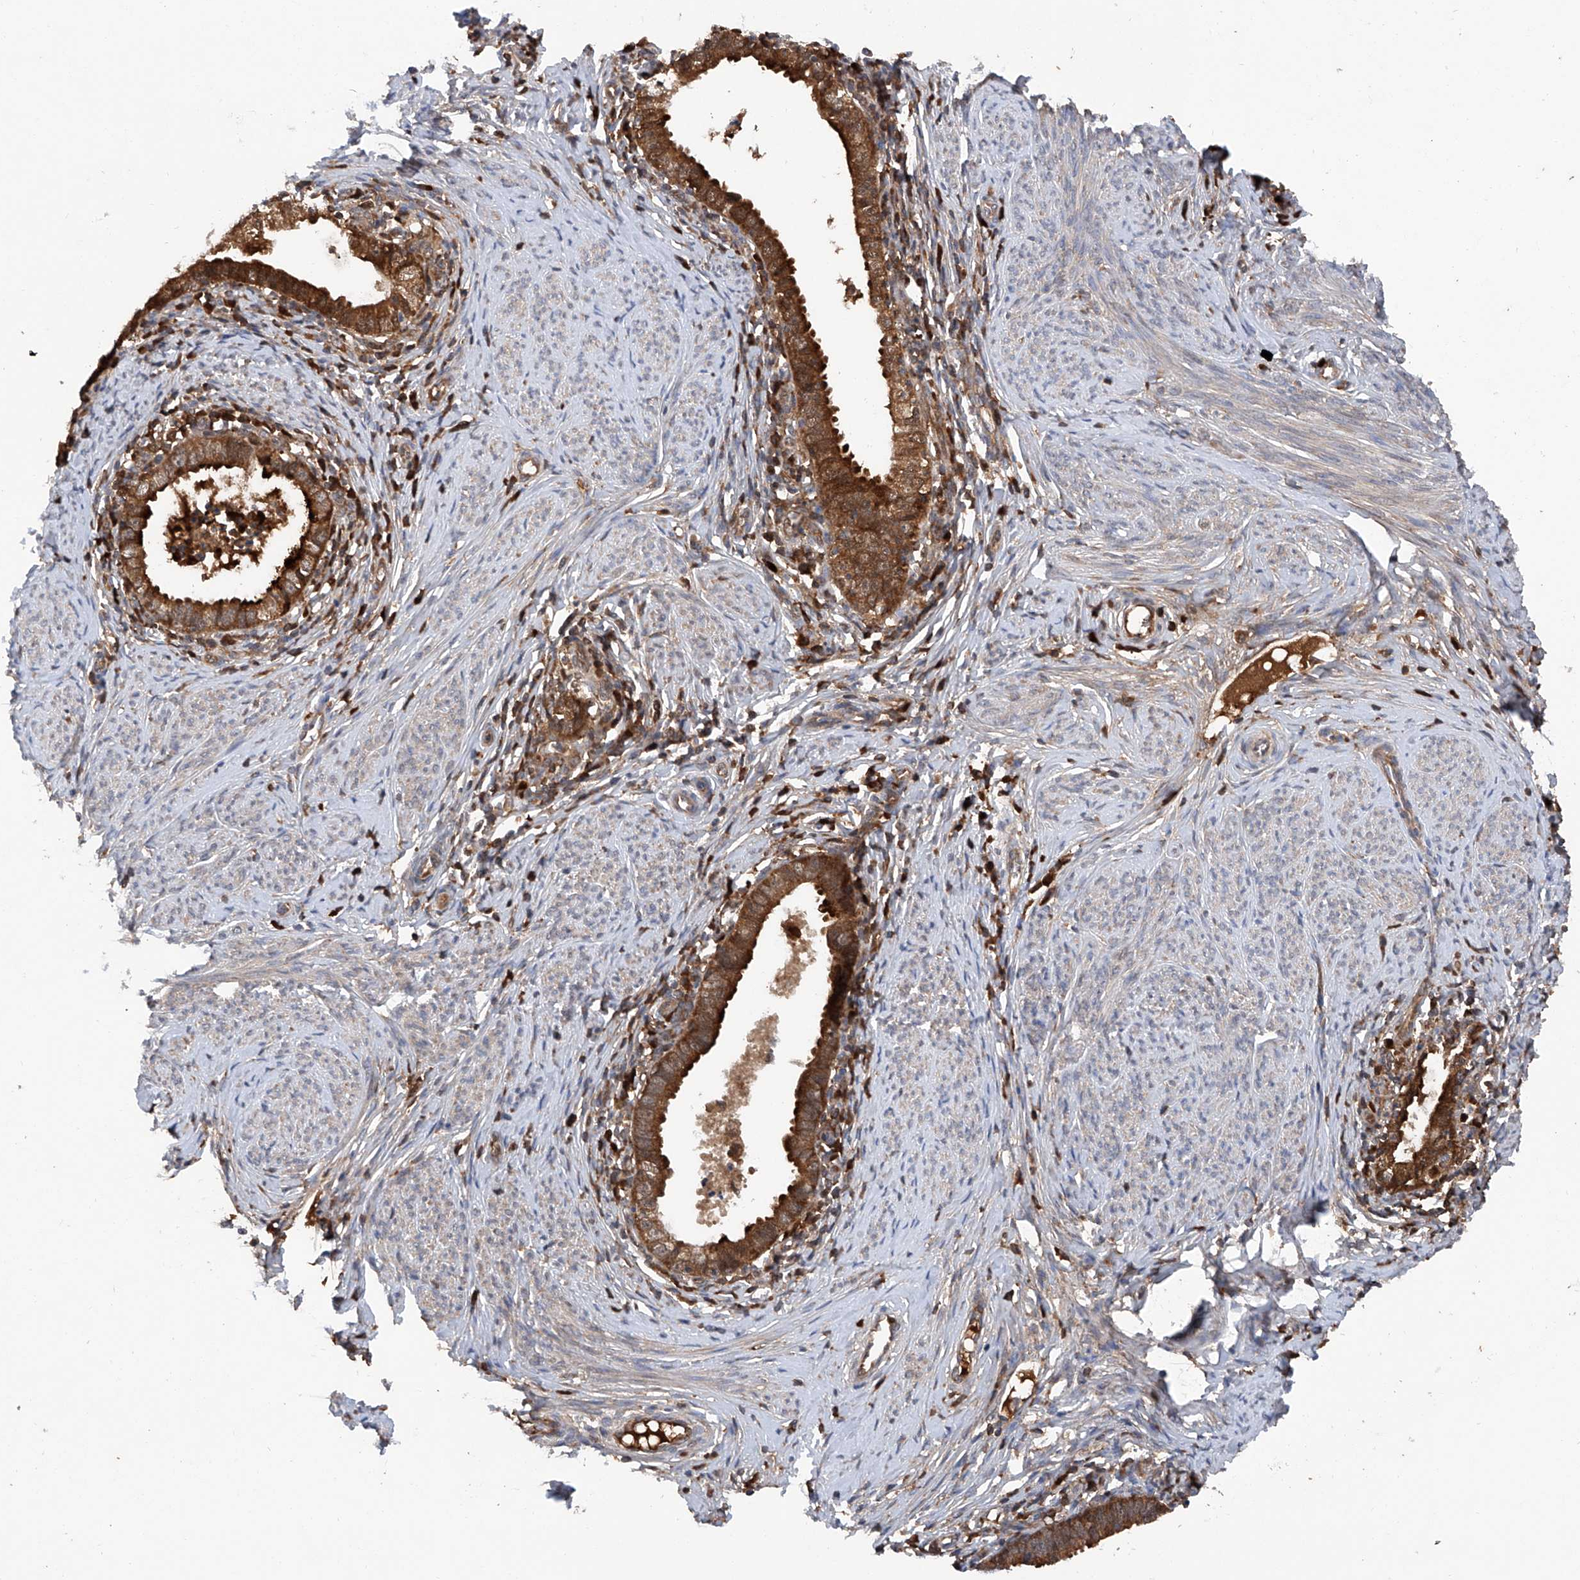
{"staining": {"intensity": "strong", "quantity": ">75%", "location": "cytoplasmic/membranous"}, "tissue": "cervical cancer", "cell_type": "Tumor cells", "image_type": "cancer", "snomed": [{"axis": "morphology", "description": "Adenocarcinoma, NOS"}, {"axis": "topography", "description": "Cervix"}], "caption": "IHC of human adenocarcinoma (cervical) shows high levels of strong cytoplasmic/membranous positivity in about >75% of tumor cells.", "gene": "ASCC3", "patient": {"sex": "female", "age": 36}}